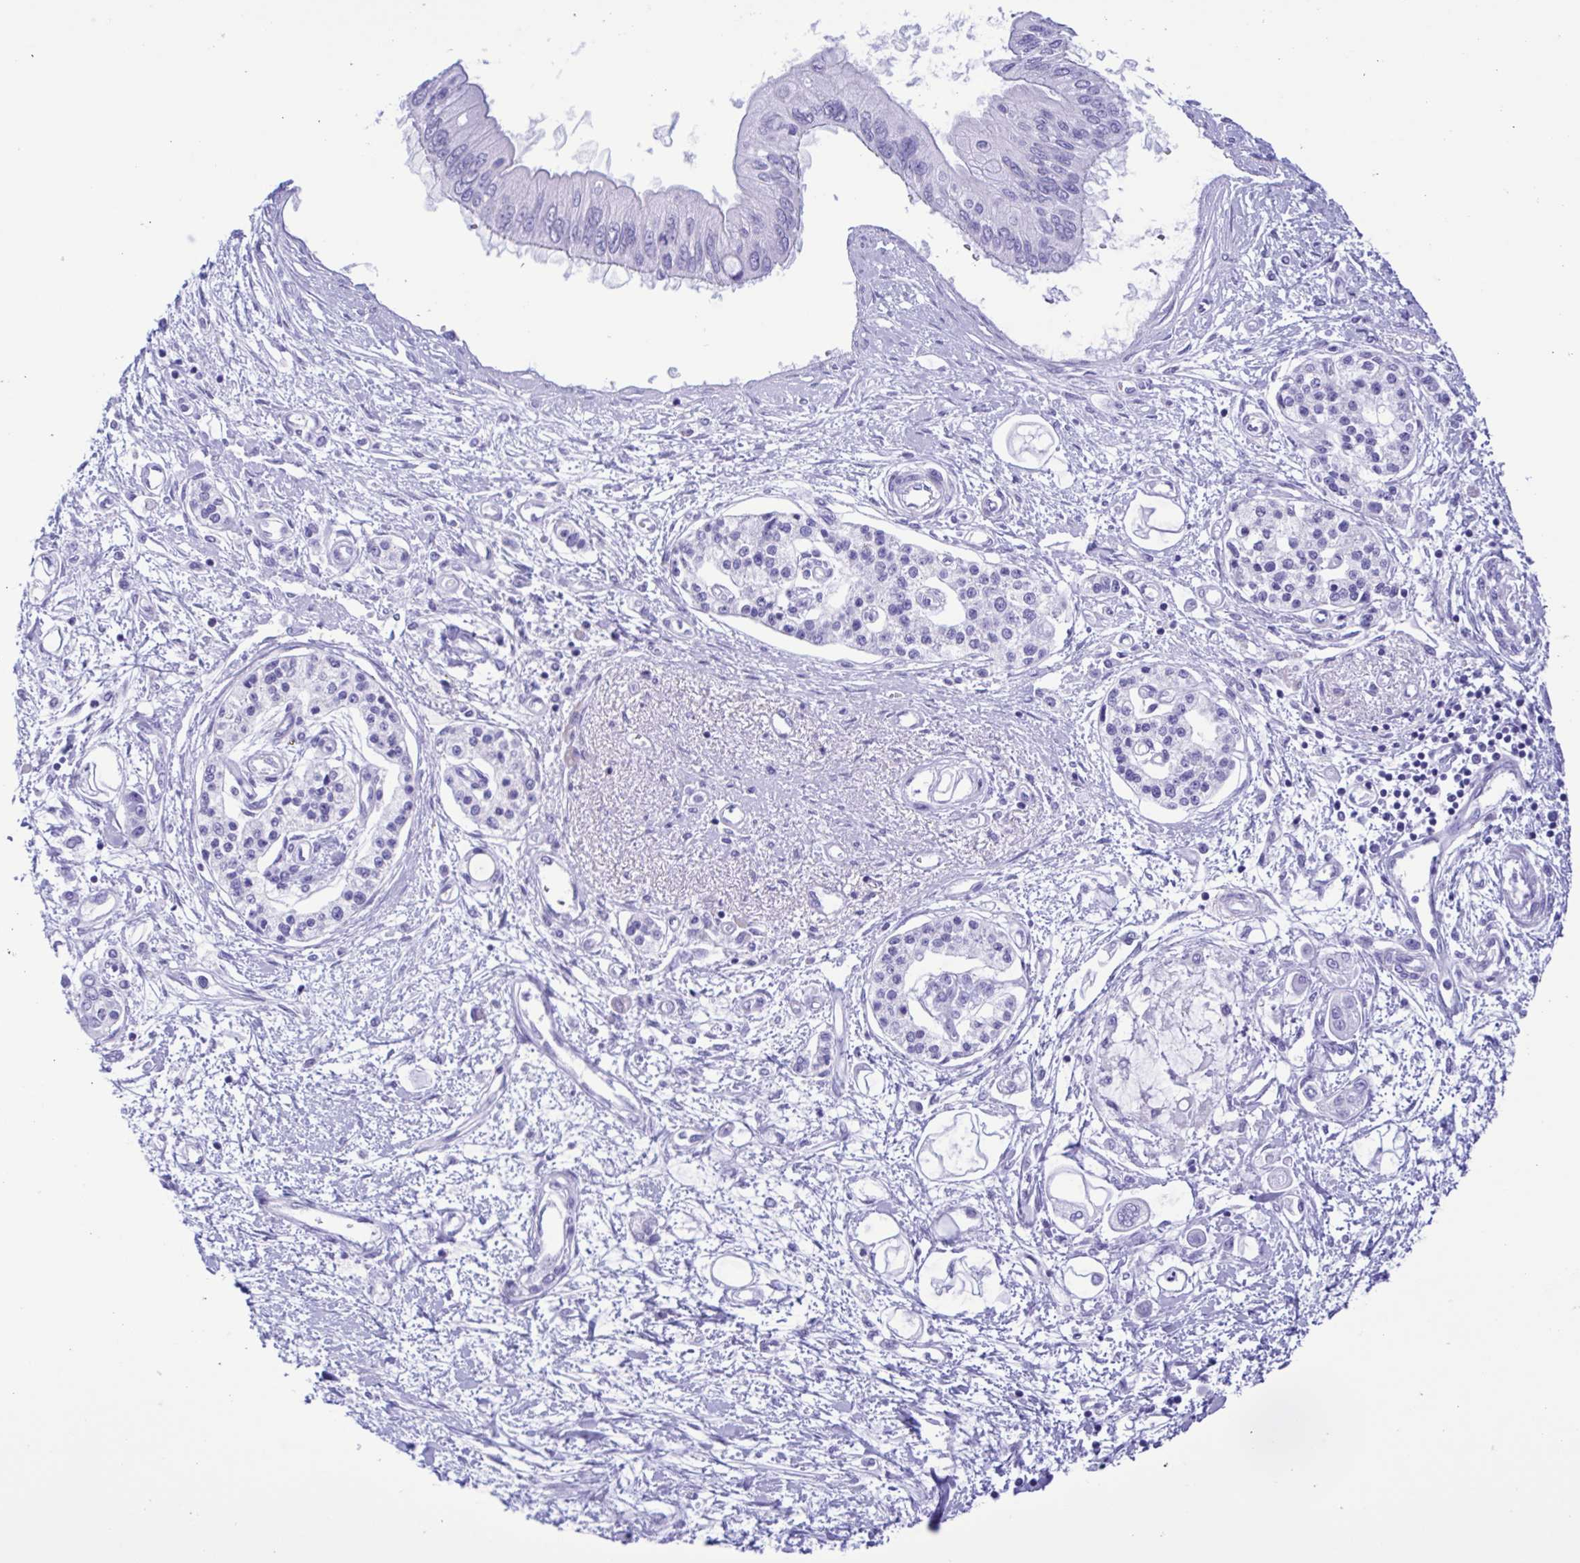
{"staining": {"intensity": "negative", "quantity": "none", "location": "none"}, "tissue": "pancreatic cancer", "cell_type": "Tumor cells", "image_type": "cancer", "snomed": [{"axis": "morphology", "description": "Adenocarcinoma, NOS"}, {"axis": "topography", "description": "Pancreas"}], "caption": "Immunohistochemical staining of pancreatic cancer displays no significant staining in tumor cells.", "gene": "TSPY2", "patient": {"sex": "female", "age": 77}}